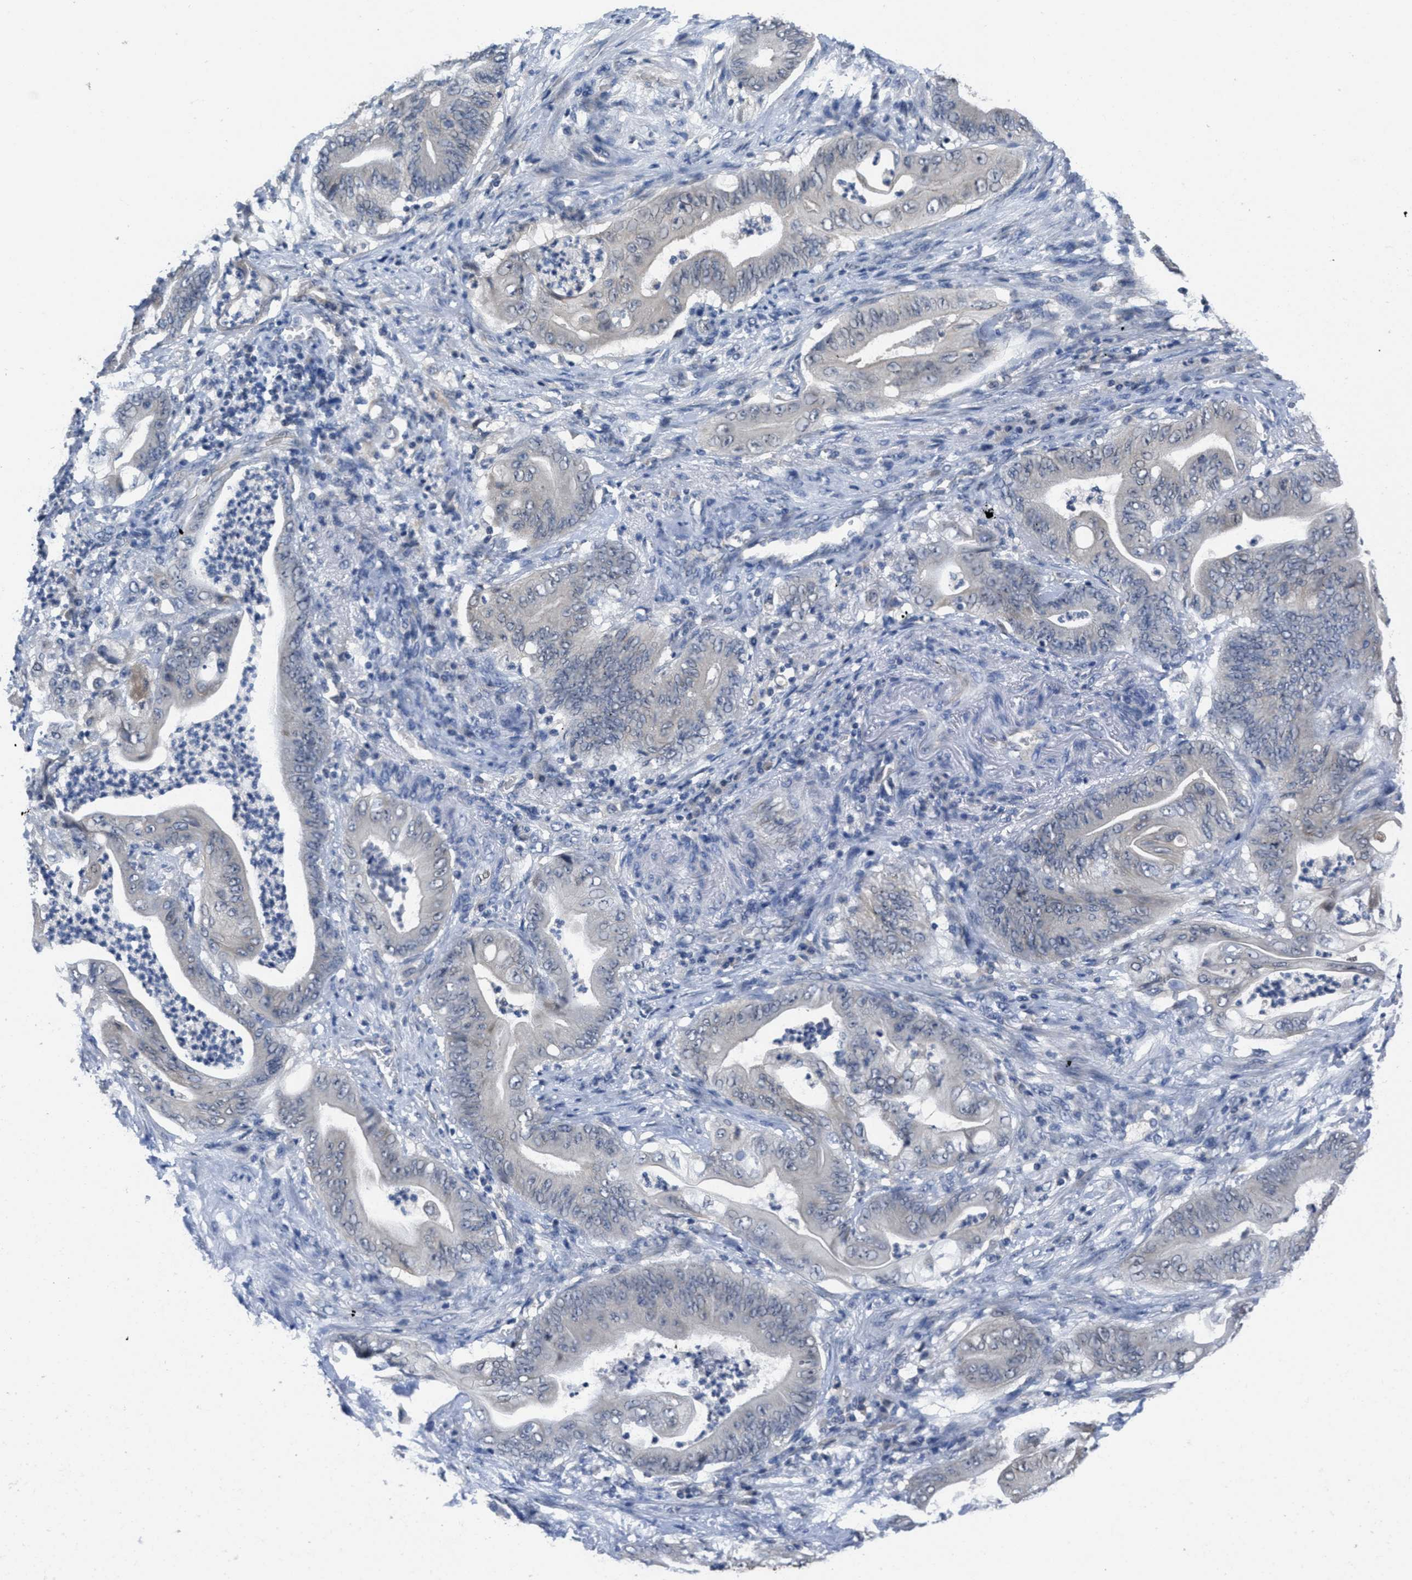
{"staining": {"intensity": "negative", "quantity": "none", "location": "none"}, "tissue": "stomach cancer", "cell_type": "Tumor cells", "image_type": "cancer", "snomed": [{"axis": "morphology", "description": "Adenocarcinoma, NOS"}, {"axis": "topography", "description": "Stomach"}], "caption": "This image is of stomach cancer (adenocarcinoma) stained with IHC to label a protein in brown with the nuclei are counter-stained blue. There is no positivity in tumor cells.", "gene": "ANGPT1", "patient": {"sex": "female", "age": 73}}